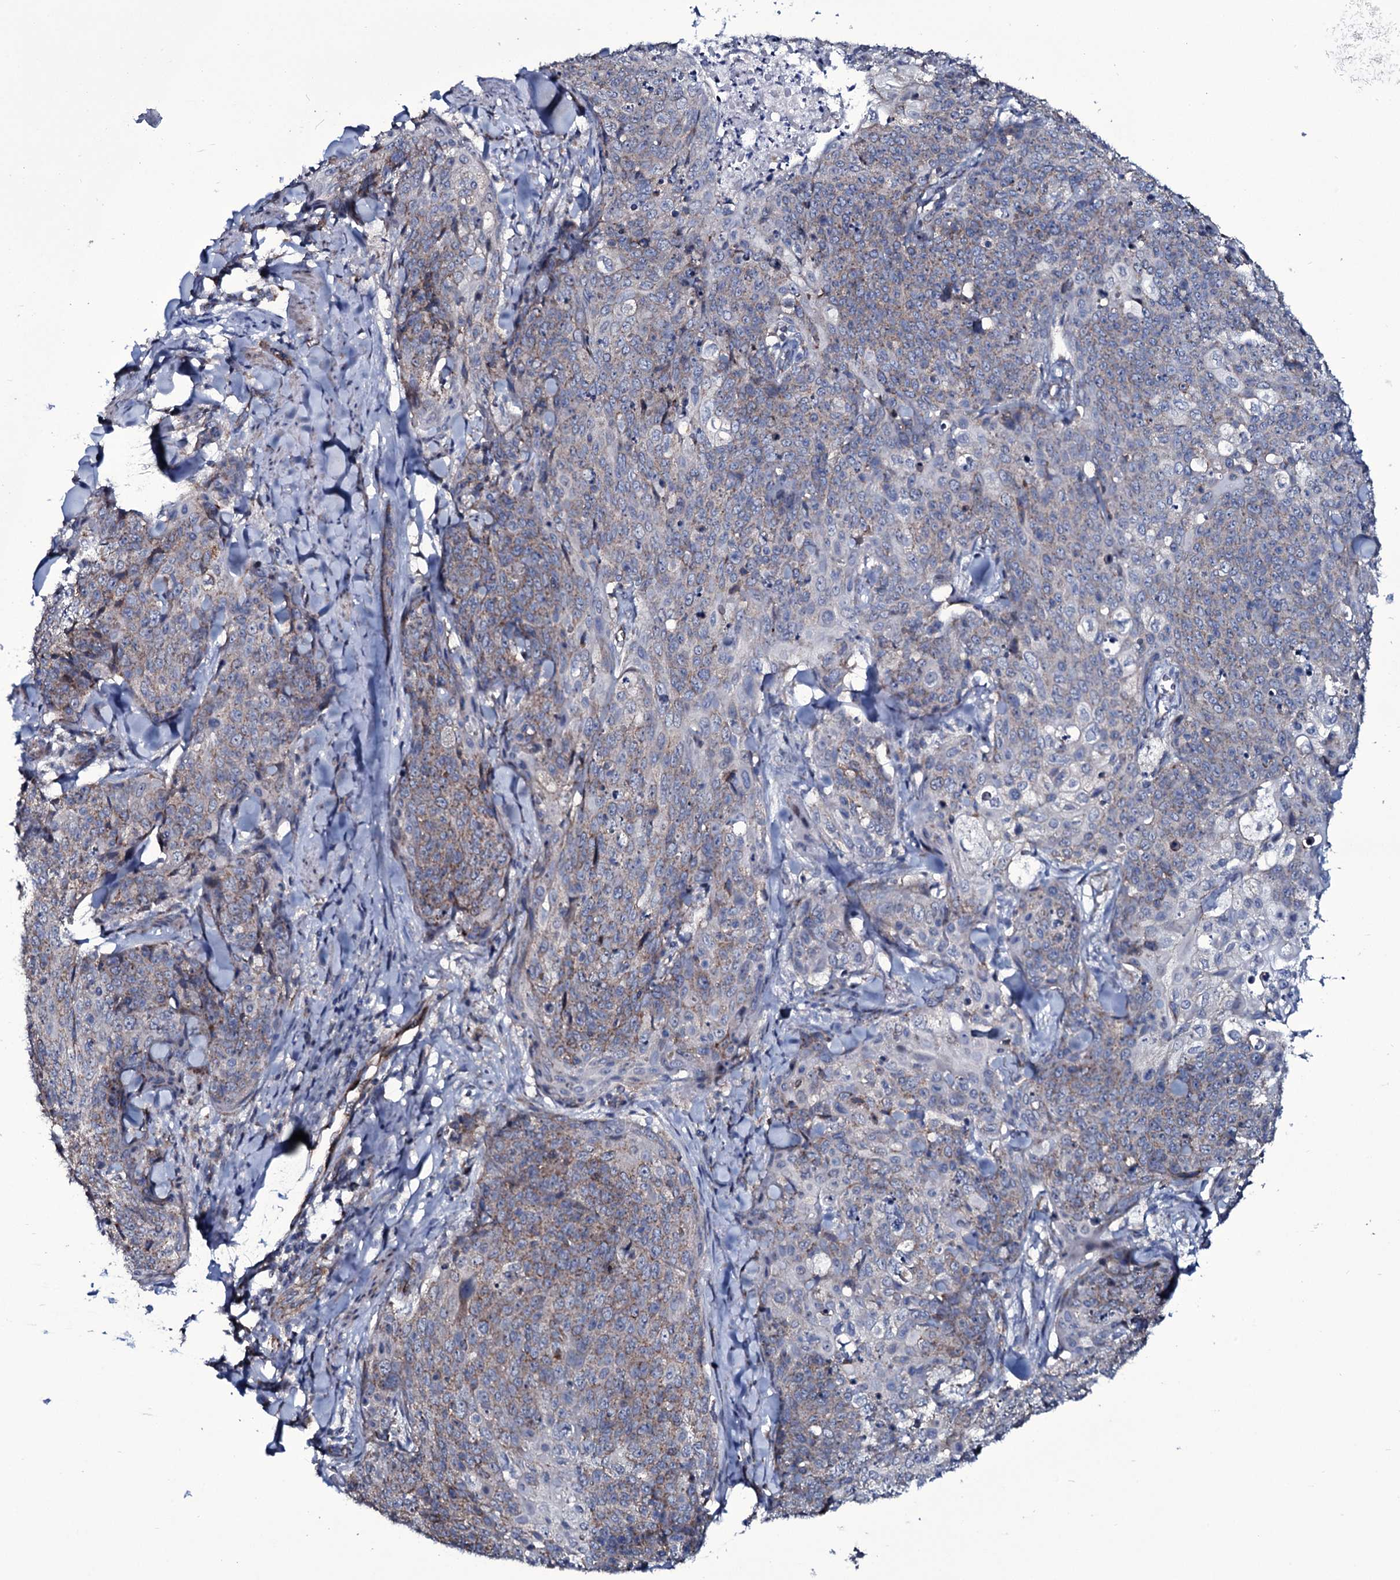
{"staining": {"intensity": "weak", "quantity": "25%-75%", "location": "cytoplasmic/membranous"}, "tissue": "skin cancer", "cell_type": "Tumor cells", "image_type": "cancer", "snomed": [{"axis": "morphology", "description": "Squamous cell carcinoma, NOS"}, {"axis": "topography", "description": "Skin"}, {"axis": "topography", "description": "Vulva"}], "caption": "A brown stain labels weak cytoplasmic/membranous positivity of a protein in squamous cell carcinoma (skin) tumor cells.", "gene": "WIPF3", "patient": {"sex": "female", "age": 85}}